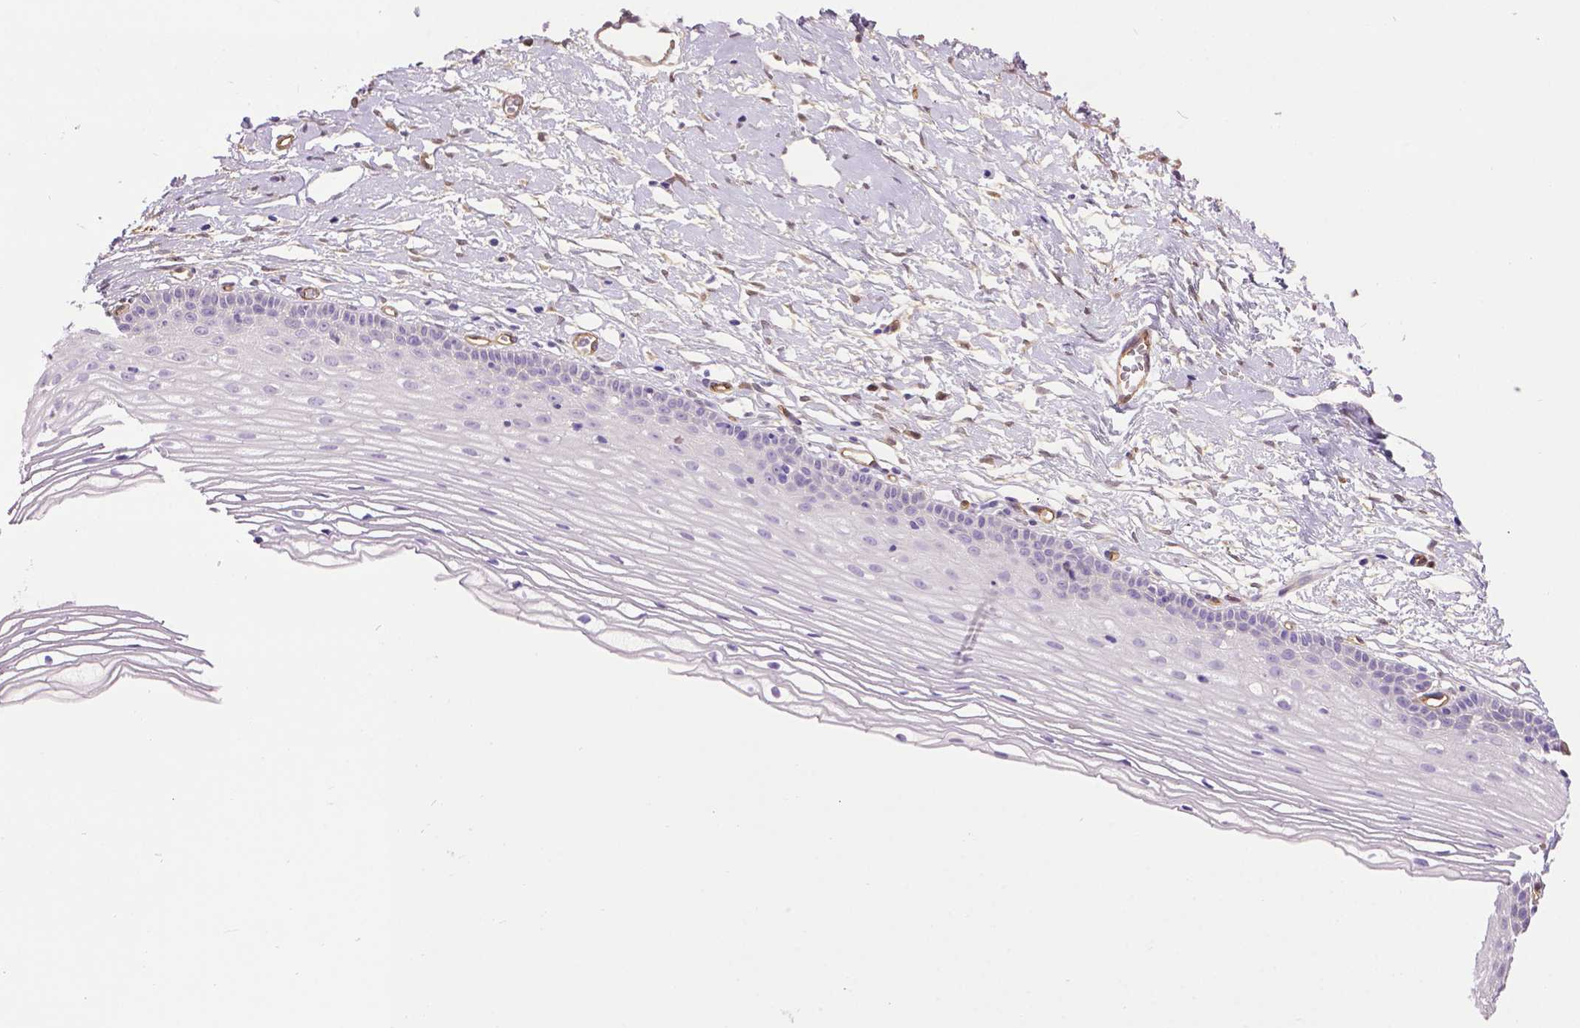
{"staining": {"intensity": "negative", "quantity": "none", "location": "none"}, "tissue": "cervix", "cell_type": "Glandular cells", "image_type": "normal", "snomed": [{"axis": "morphology", "description": "Normal tissue, NOS"}, {"axis": "topography", "description": "Cervix"}], "caption": "DAB (3,3'-diaminobenzidine) immunohistochemical staining of unremarkable human cervix shows no significant staining in glandular cells. (DAB IHC with hematoxylin counter stain).", "gene": "CLIC4", "patient": {"sex": "female", "age": 40}}